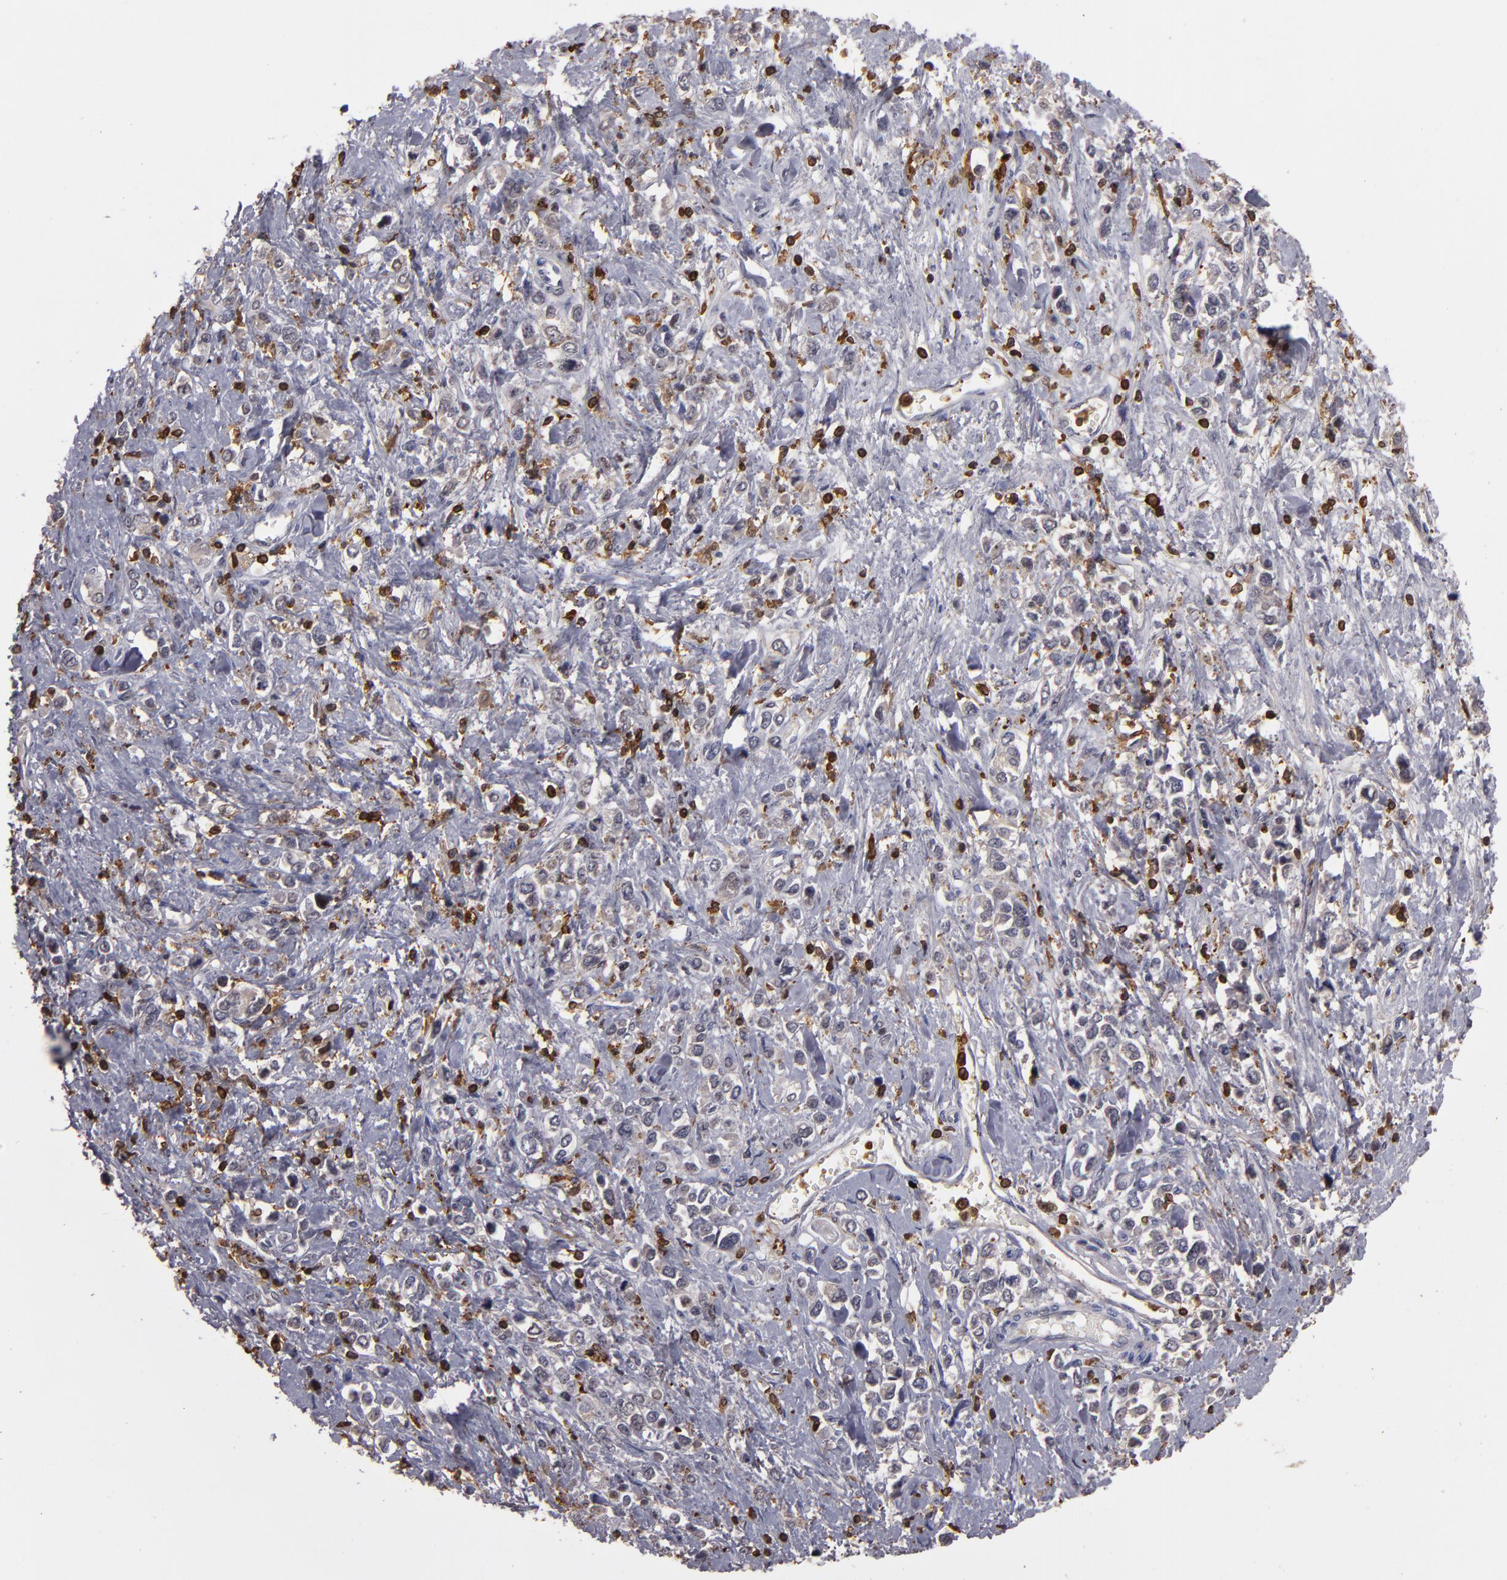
{"staining": {"intensity": "weak", "quantity": "<25%", "location": "cytoplasmic/membranous"}, "tissue": "stomach cancer", "cell_type": "Tumor cells", "image_type": "cancer", "snomed": [{"axis": "morphology", "description": "Adenocarcinoma, NOS"}, {"axis": "topography", "description": "Stomach, upper"}], "caption": "Tumor cells show no significant protein staining in stomach cancer.", "gene": "WAS", "patient": {"sex": "male", "age": 76}}